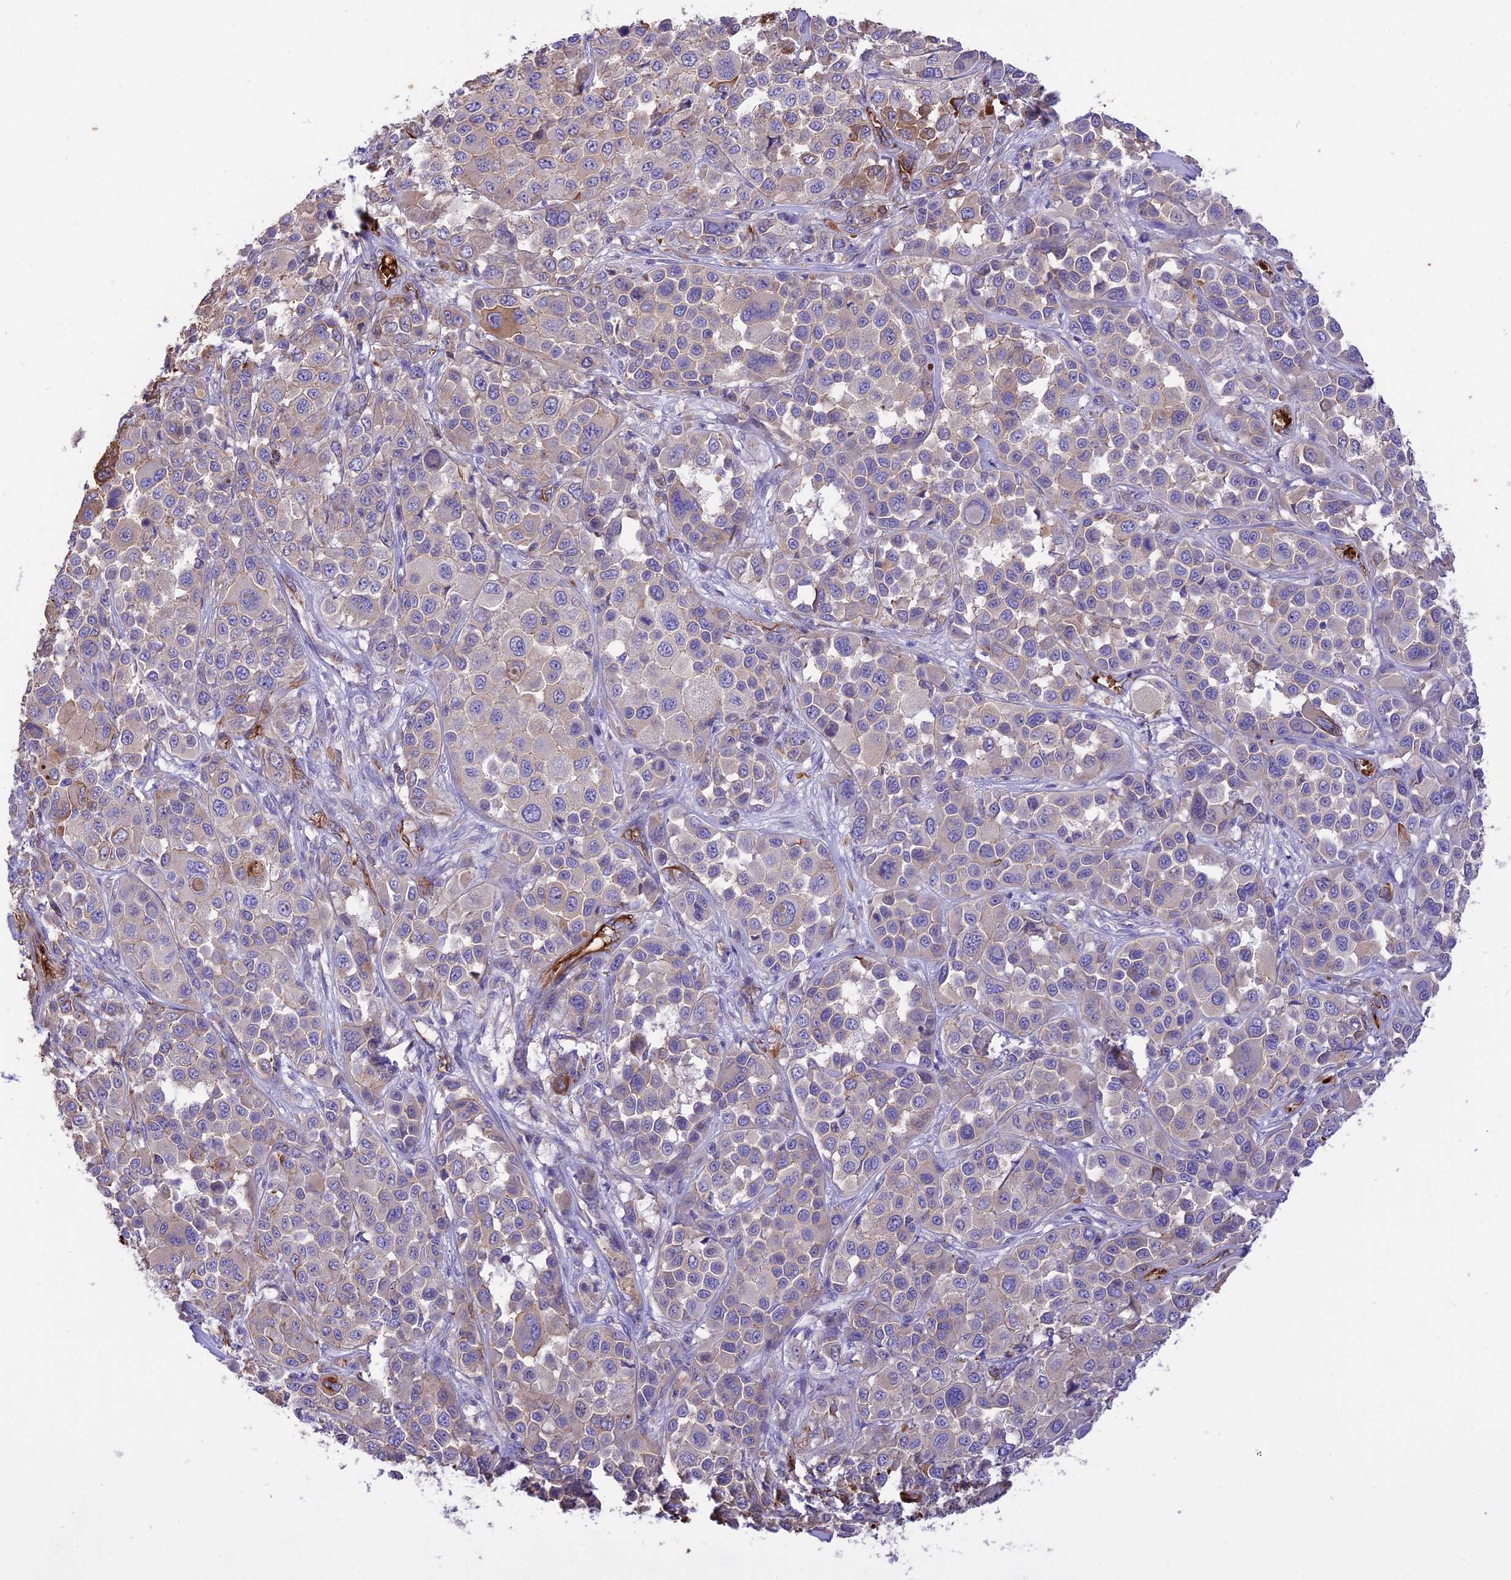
{"staining": {"intensity": "moderate", "quantity": "<25%", "location": "cytoplasmic/membranous"}, "tissue": "melanoma", "cell_type": "Tumor cells", "image_type": "cancer", "snomed": [{"axis": "morphology", "description": "Malignant melanoma, NOS"}, {"axis": "topography", "description": "Skin of trunk"}], "caption": "The image exhibits staining of malignant melanoma, revealing moderate cytoplasmic/membranous protein positivity (brown color) within tumor cells.", "gene": "TTC4", "patient": {"sex": "male", "age": 71}}